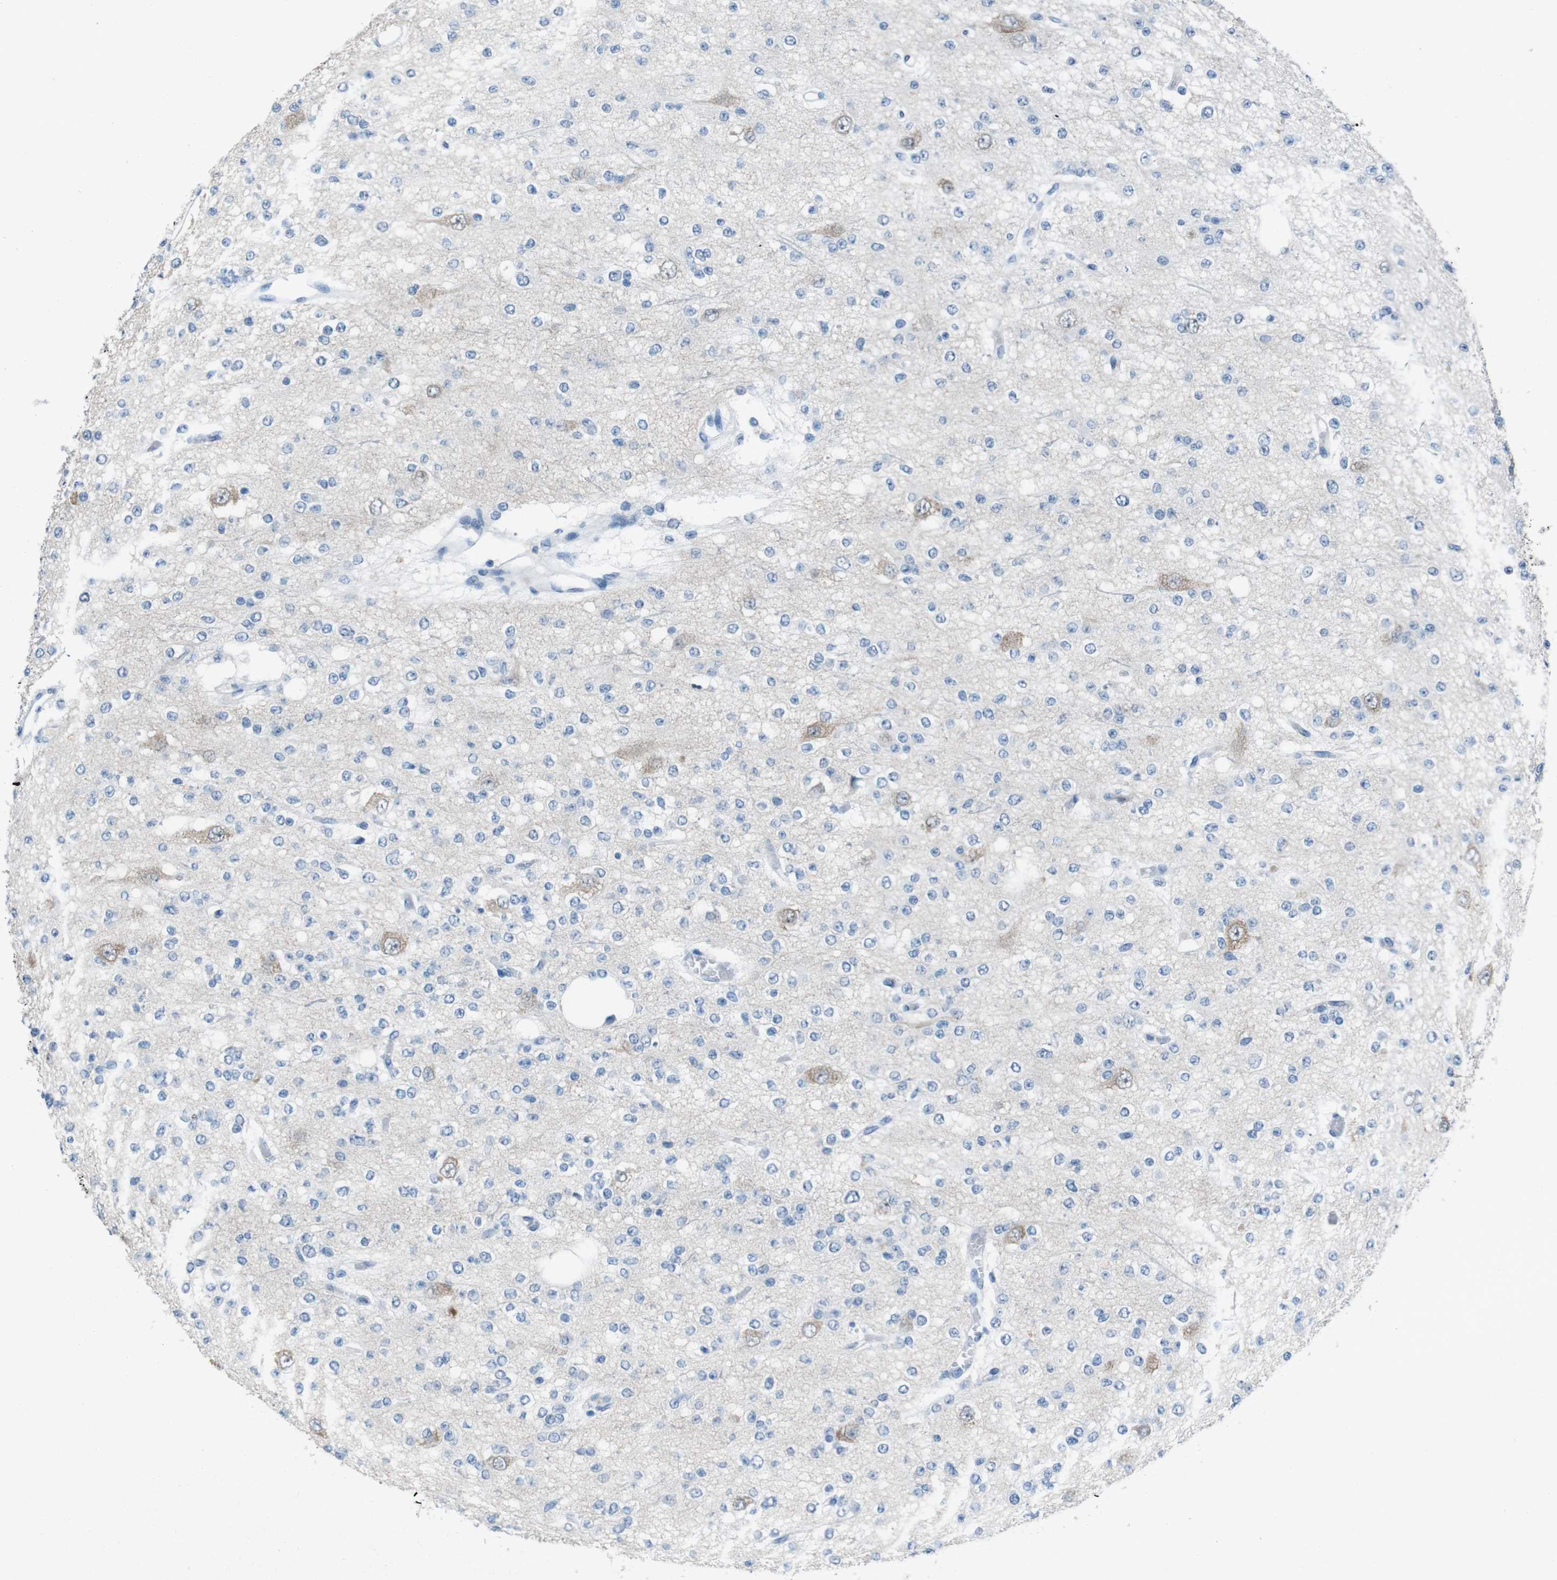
{"staining": {"intensity": "negative", "quantity": "none", "location": "none"}, "tissue": "glioma", "cell_type": "Tumor cells", "image_type": "cancer", "snomed": [{"axis": "morphology", "description": "Glioma, malignant, Low grade"}, {"axis": "topography", "description": "Brain"}], "caption": "Immunohistochemistry (IHC) micrograph of human malignant glioma (low-grade) stained for a protein (brown), which exhibits no expression in tumor cells. (Brightfield microscopy of DAB IHC at high magnification).", "gene": "CDHR2", "patient": {"sex": "male", "age": 38}}